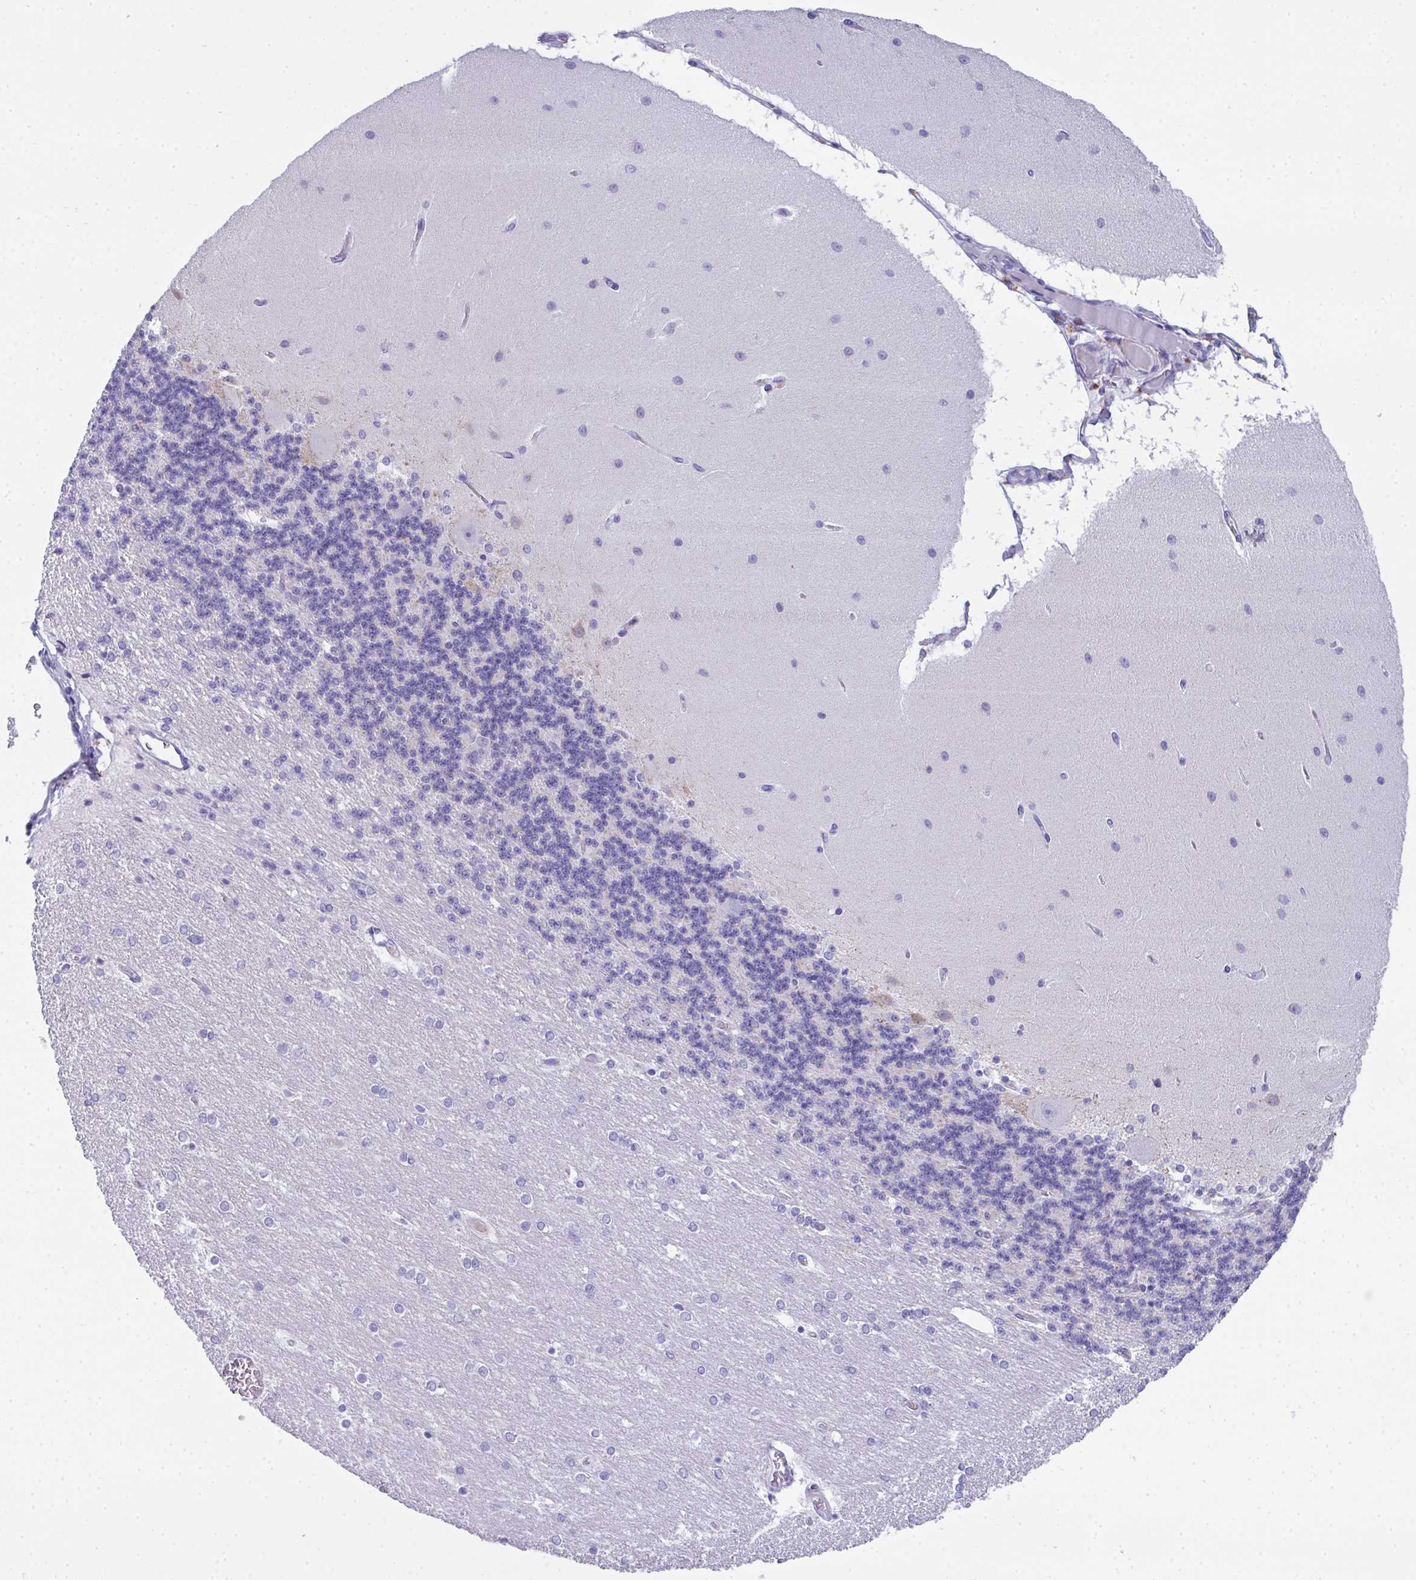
{"staining": {"intensity": "negative", "quantity": "none", "location": "none"}, "tissue": "cerebellum", "cell_type": "Cells in granular layer", "image_type": "normal", "snomed": [{"axis": "morphology", "description": "Normal tissue, NOS"}, {"axis": "topography", "description": "Cerebellum"}], "caption": "This is a photomicrograph of immunohistochemistry staining of unremarkable cerebellum, which shows no positivity in cells in granular layer.", "gene": "COA5", "patient": {"sex": "female", "age": 54}}